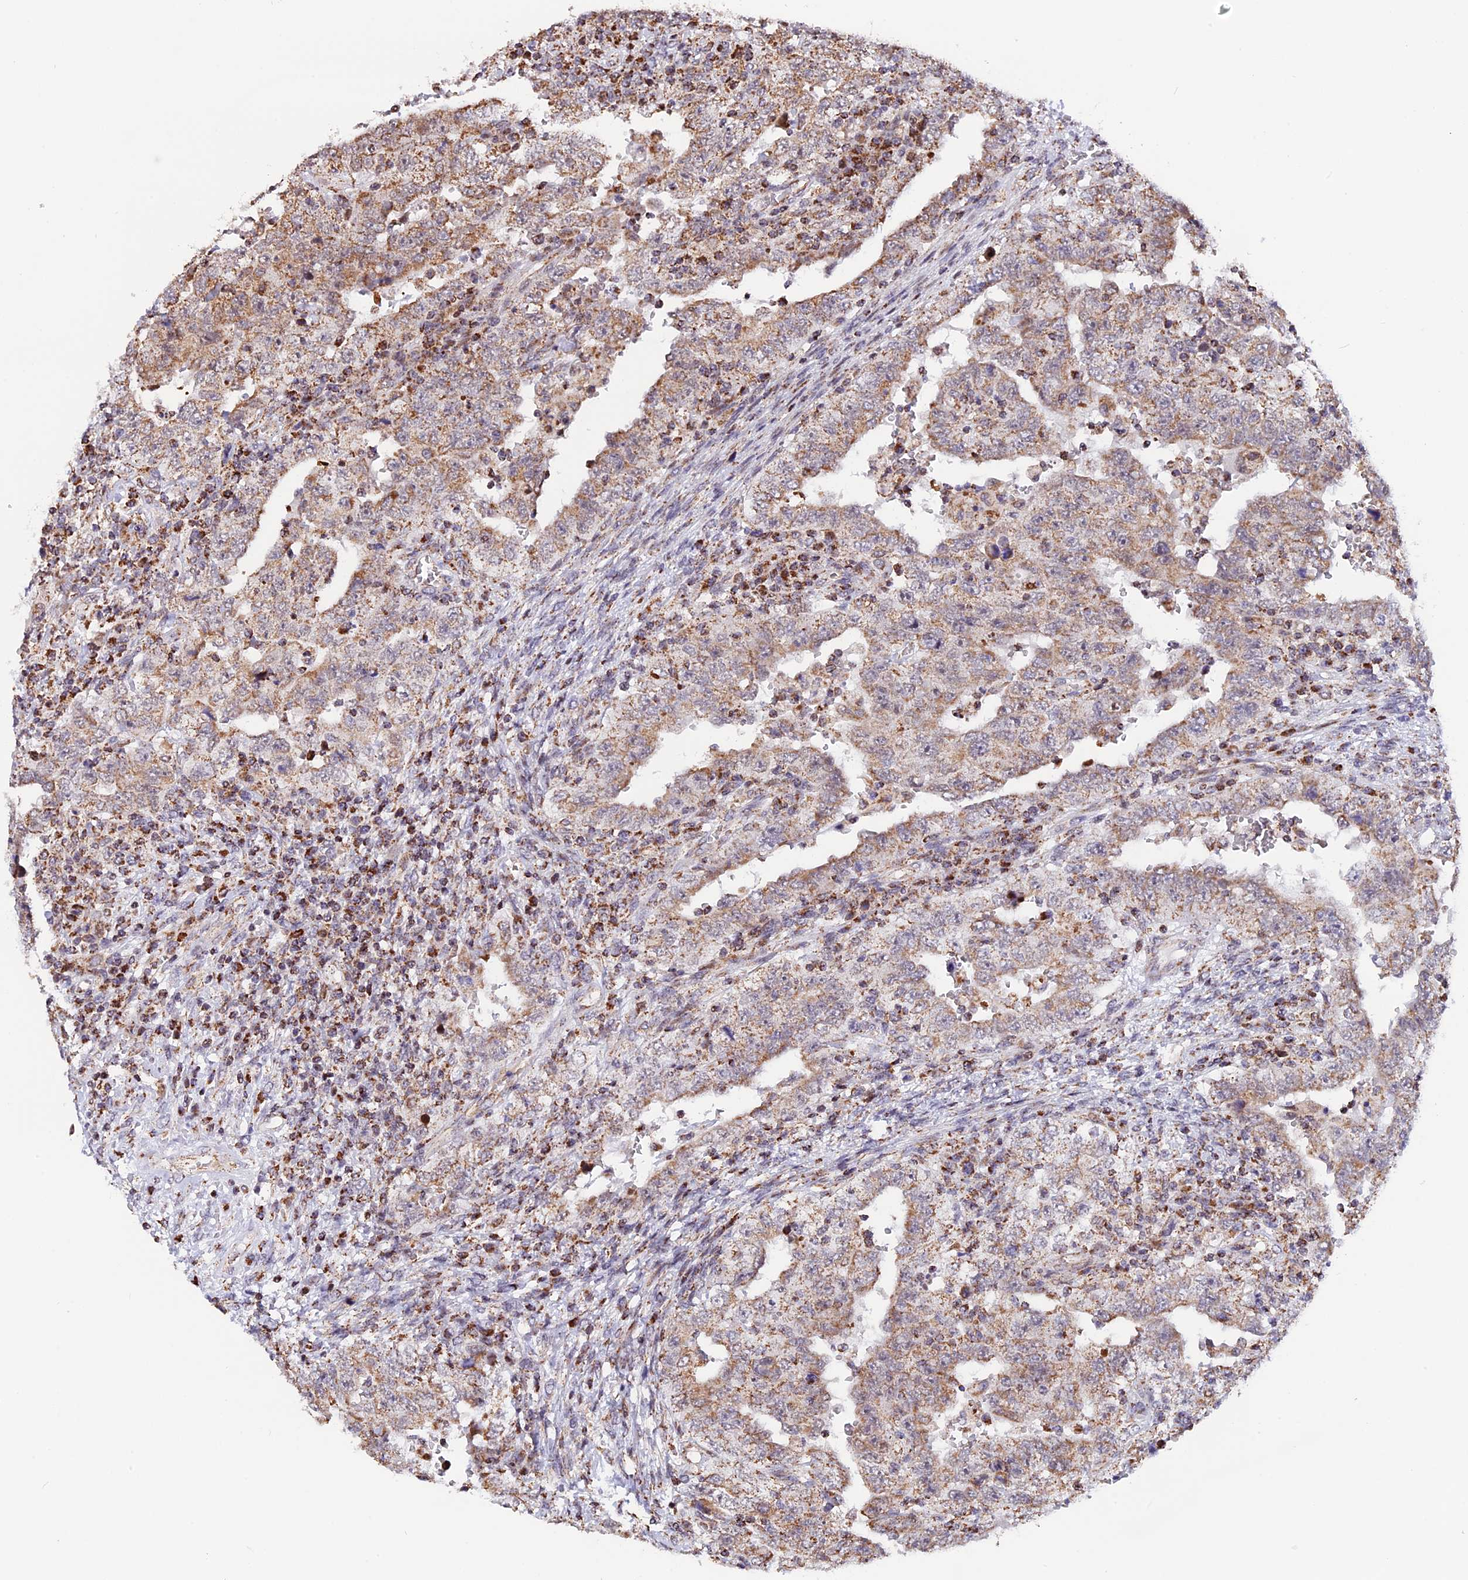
{"staining": {"intensity": "moderate", "quantity": ">75%", "location": "cytoplasmic/membranous"}, "tissue": "testis cancer", "cell_type": "Tumor cells", "image_type": "cancer", "snomed": [{"axis": "morphology", "description": "Carcinoma, Embryonal, NOS"}, {"axis": "topography", "description": "Testis"}], "caption": "Immunohistochemical staining of human testis embryonal carcinoma displays medium levels of moderate cytoplasmic/membranous protein positivity in approximately >75% of tumor cells.", "gene": "FAM174C", "patient": {"sex": "male", "age": 26}}